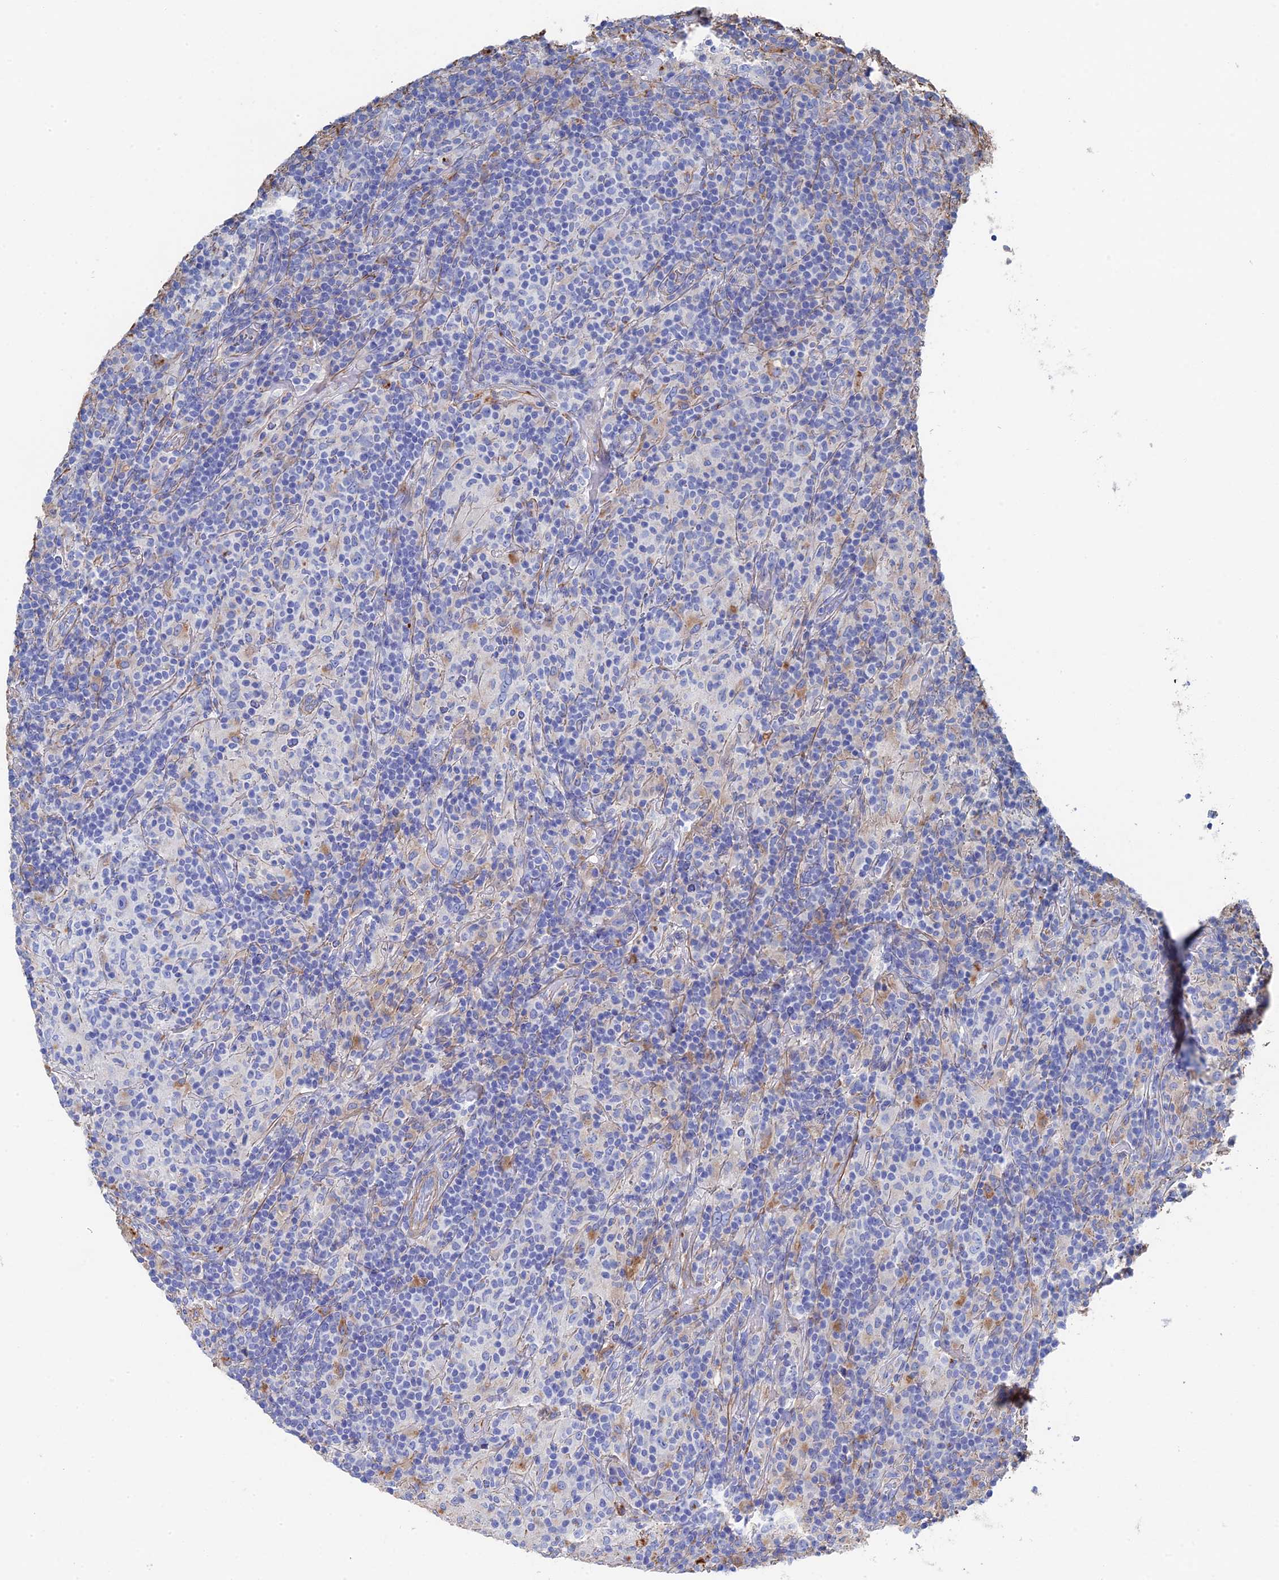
{"staining": {"intensity": "negative", "quantity": "none", "location": "none"}, "tissue": "lymphoma", "cell_type": "Tumor cells", "image_type": "cancer", "snomed": [{"axis": "morphology", "description": "Hodgkin's disease, NOS"}, {"axis": "topography", "description": "Lymph node"}], "caption": "High magnification brightfield microscopy of lymphoma stained with DAB (3,3'-diaminobenzidine) (brown) and counterstained with hematoxylin (blue): tumor cells show no significant staining. Brightfield microscopy of immunohistochemistry stained with DAB (3,3'-diaminobenzidine) (brown) and hematoxylin (blue), captured at high magnification.", "gene": "STRA6", "patient": {"sex": "male", "age": 70}}